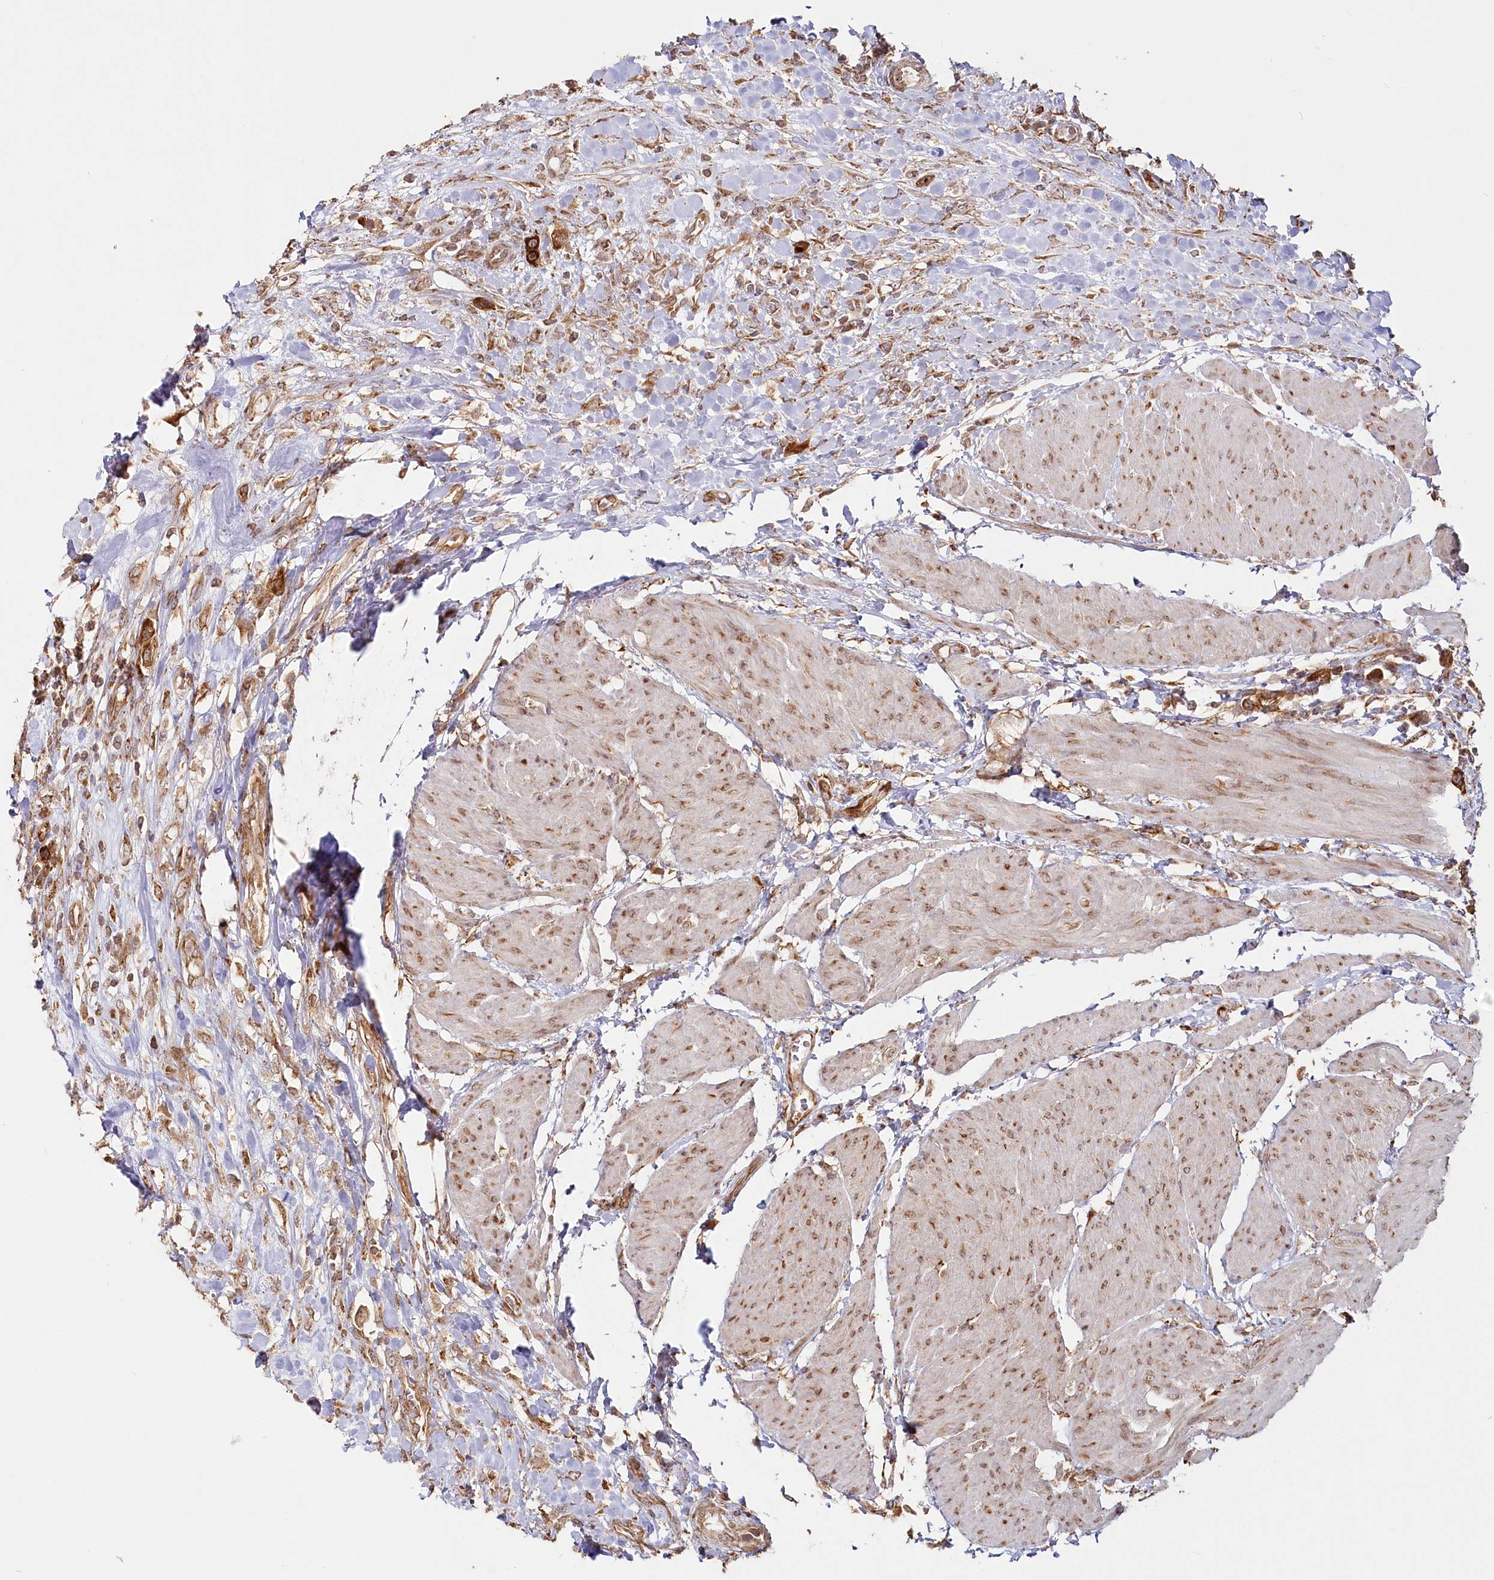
{"staining": {"intensity": "moderate", "quantity": ">75%", "location": "cytoplasmic/membranous"}, "tissue": "urothelial cancer", "cell_type": "Tumor cells", "image_type": "cancer", "snomed": [{"axis": "morphology", "description": "Urothelial carcinoma, High grade"}, {"axis": "topography", "description": "Urinary bladder"}], "caption": "This micrograph reveals immunohistochemistry (IHC) staining of urothelial cancer, with medium moderate cytoplasmic/membranous positivity in approximately >75% of tumor cells.", "gene": "OTUD4", "patient": {"sex": "male", "age": 50}}